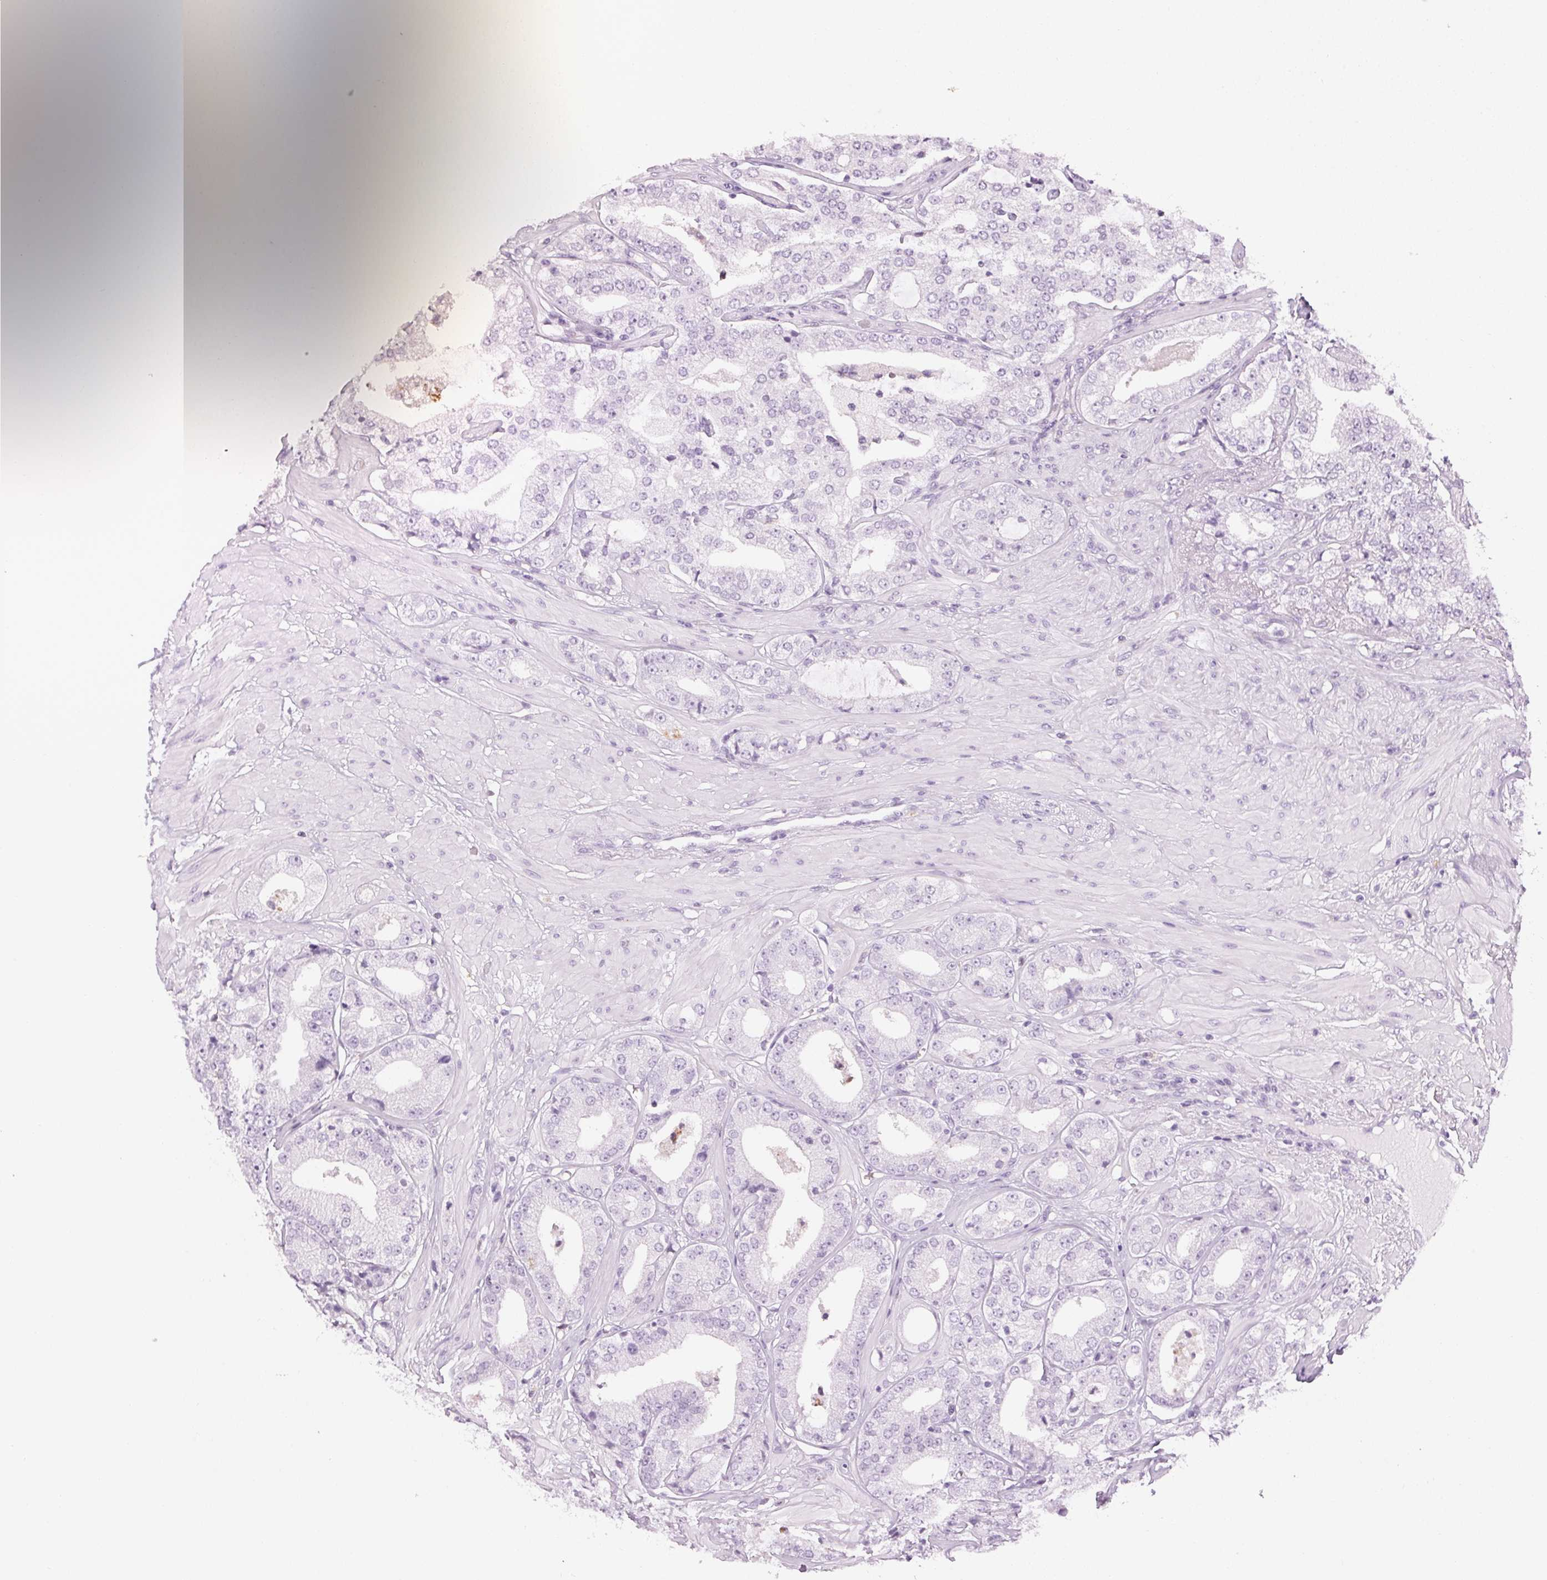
{"staining": {"intensity": "negative", "quantity": "none", "location": "none"}, "tissue": "prostate cancer", "cell_type": "Tumor cells", "image_type": "cancer", "snomed": [{"axis": "morphology", "description": "Adenocarcinoma, Low grade"}, {"axis": "topography", "description": "Prostate"}], "caption": "Prostate cancer (low-grade adenocarcinoma) was stained to show a protein in brown. There is no significant staining in tumor cells. (DAB (3,3'-diaminobenzidine) IHC, high magnification).", "gene": "MPO", "patient": {"sex": "male", "age": 60}}